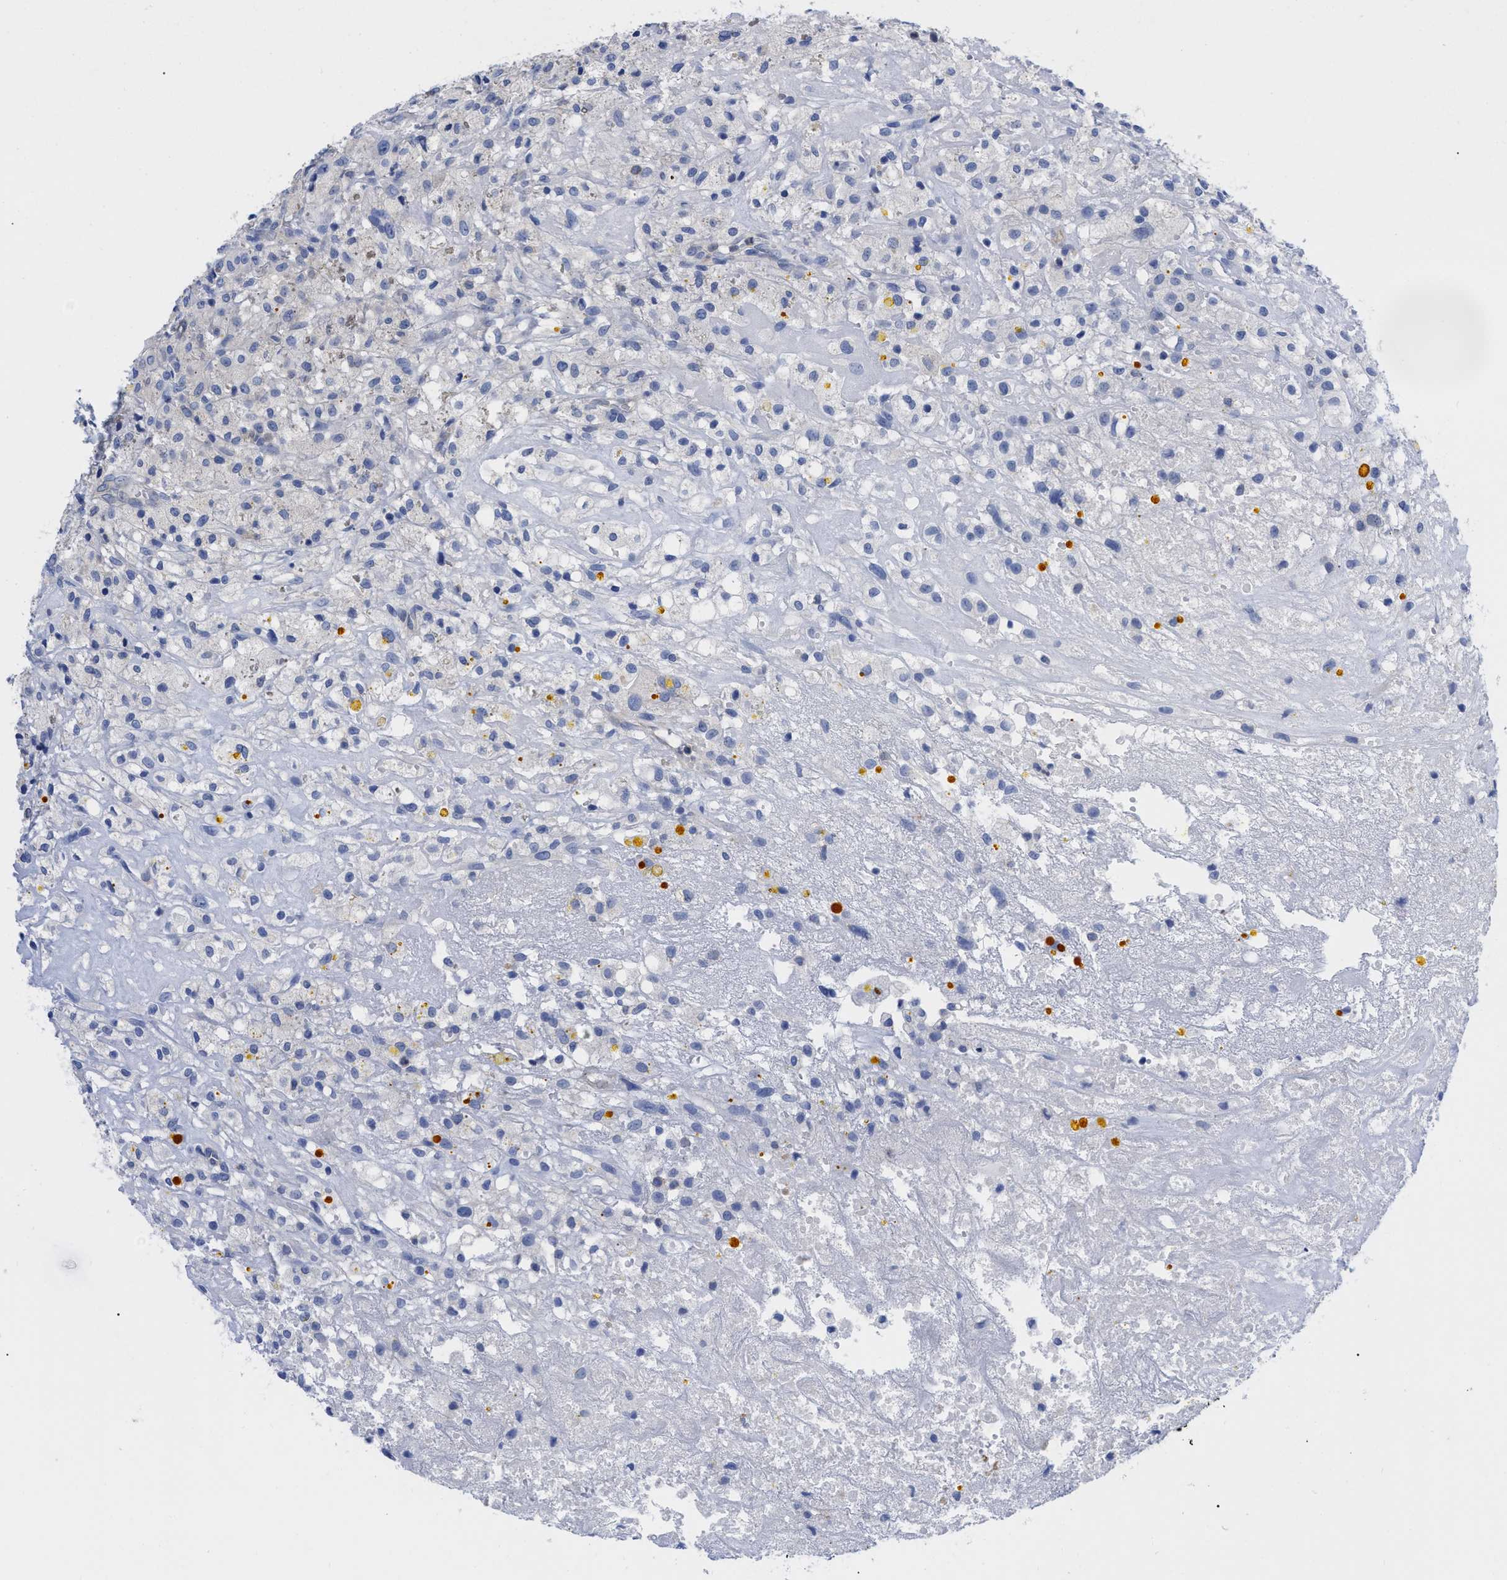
{"staining": {"intensity": "negative", "quantity": "none", "location": "none"}, "tissue": "testis cancer", "cell_type": "Tumor cells", "image_type": "cancer", "snomed": [{"axis": "morphology", "description": "Carcinoma, Embryonal, NOS"}, {"axis": "topography", "description": "Testis"}], "caption": "Immunohistochemical staining of human testis cancer shows no significant positivity in tumor cells.", "gene": "IRAG2", "patient": {"sex": "male", "age": 2}}